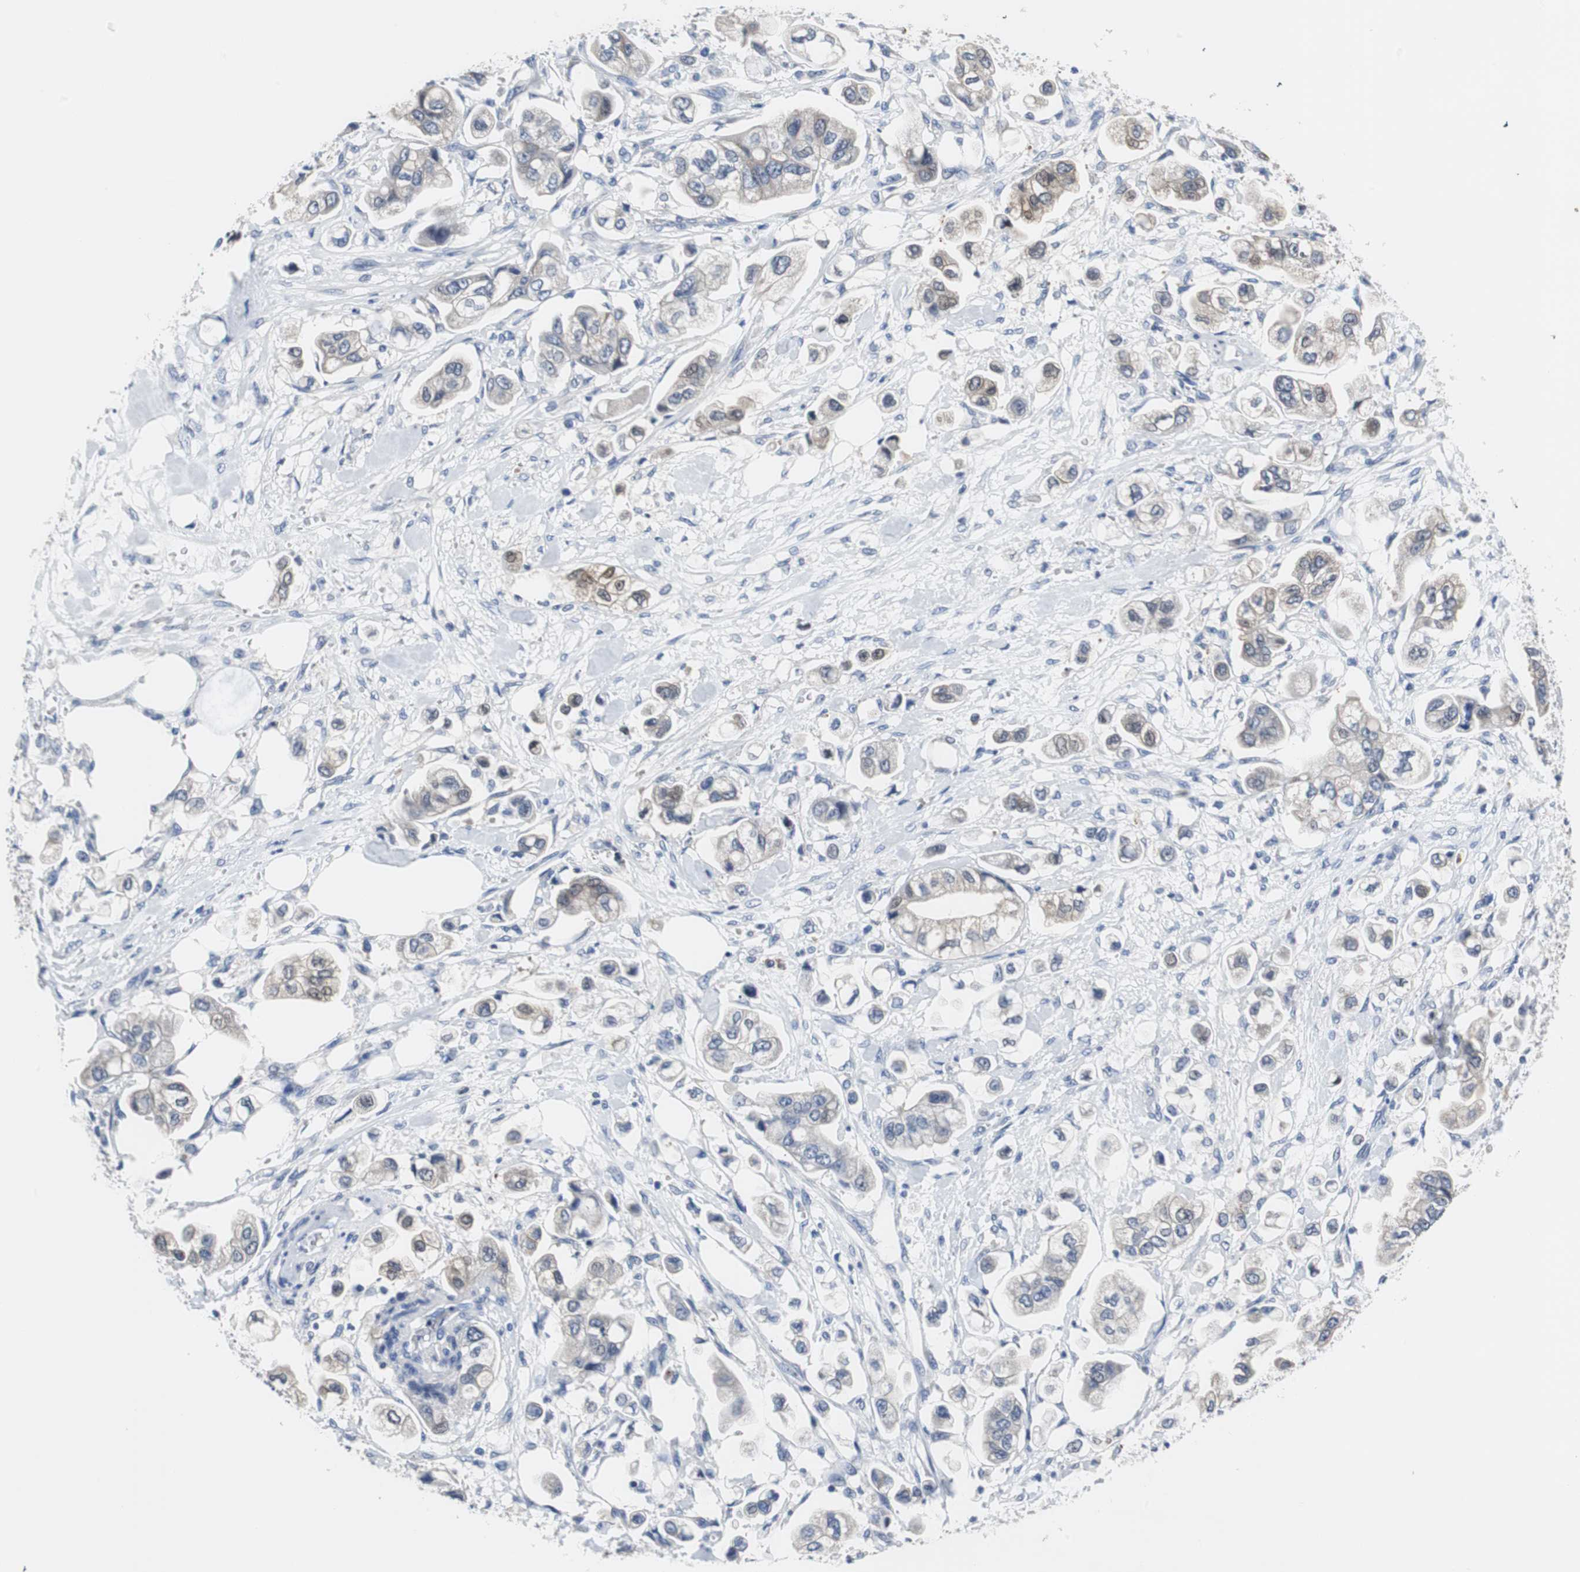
{"staining": {"intensity": "weak", "quantity": "<25%", "location": "cytoplasmic/membranous"}, "tissue": "stomach cancer", "cell_type": "Tumor cells", "image_type": "cancer", "snomed": [{"axis": "morphology", "description": "Adenocarcinoma, NOS"}, {"axis": "topography", "description": "Stomach"}], "caption": "Tumor cells show no significant protein staining in stomach adenocarcinoma.", "gene": "PCK1", "patient": {"sex": "male", "age": 62}}